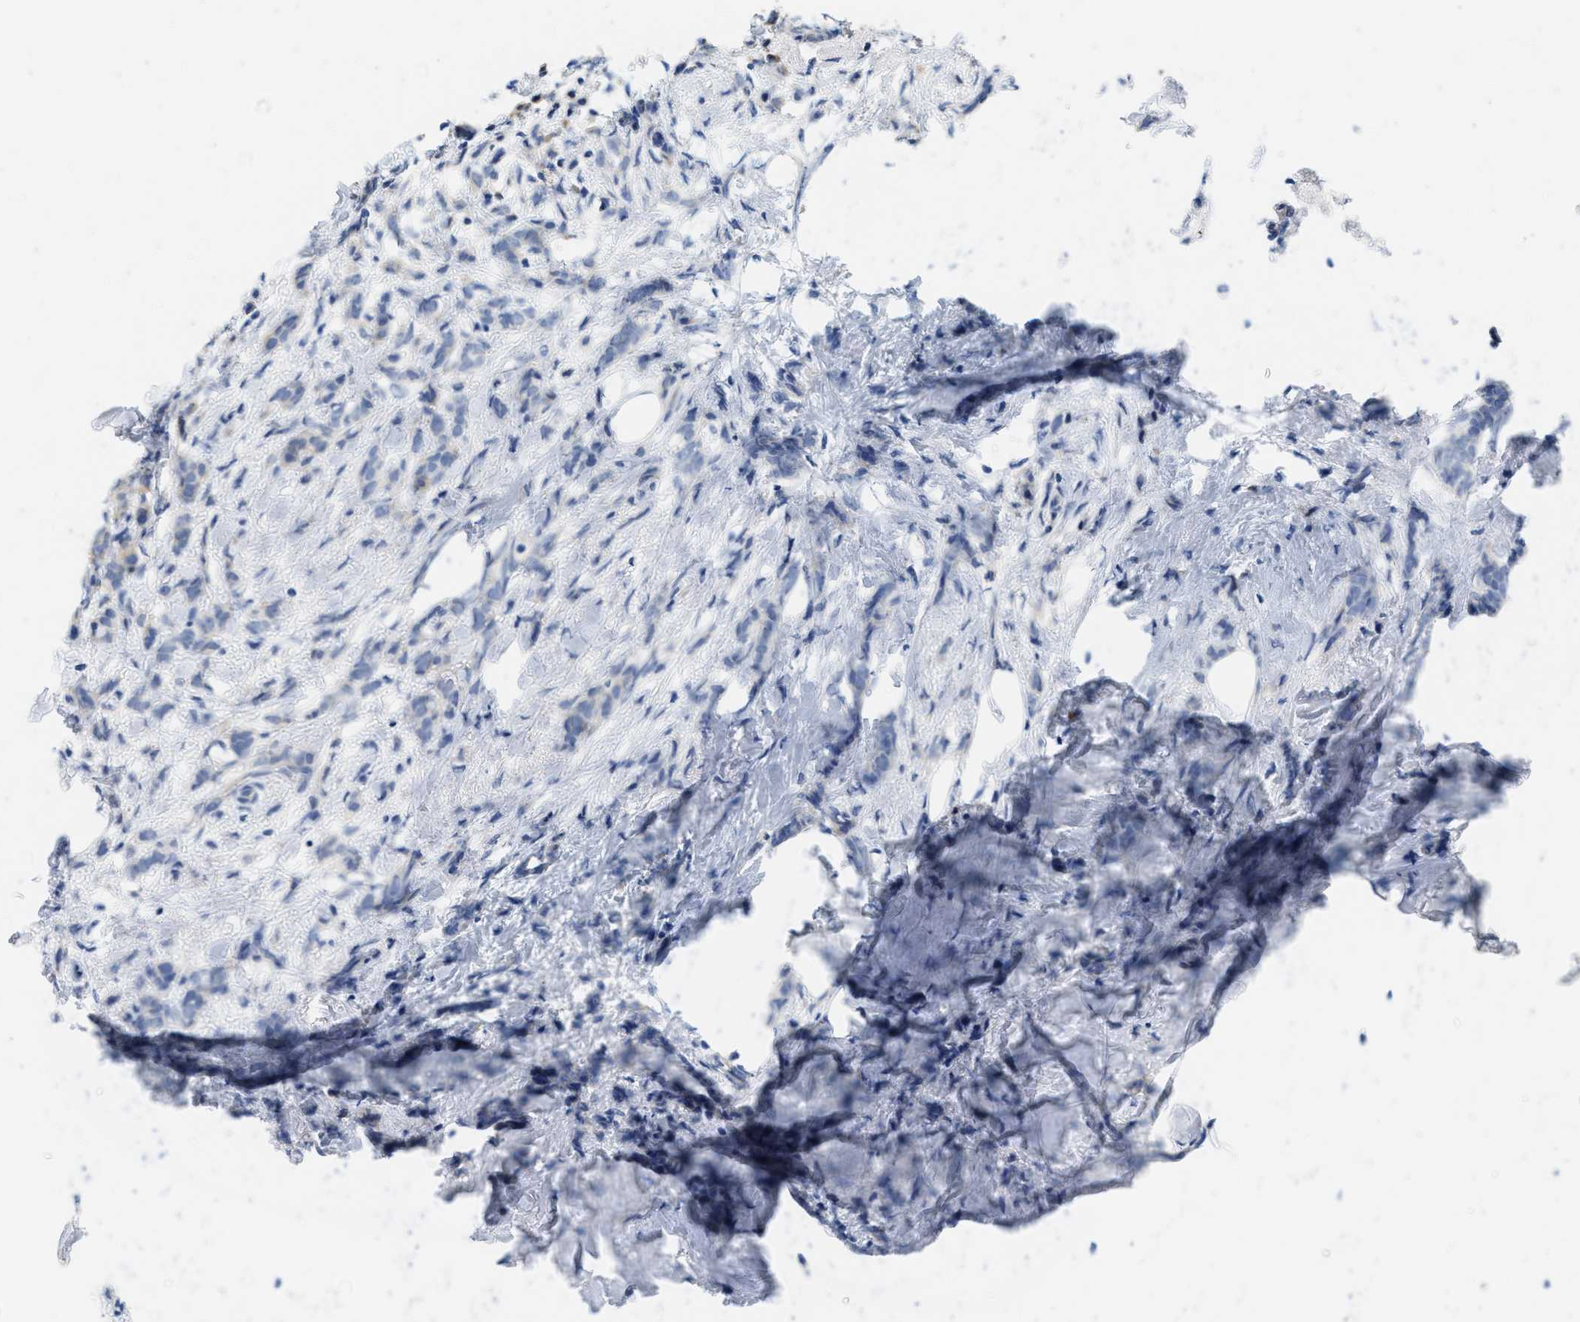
{"staining": {"intensity": "negative", "quantity": "none", "location": "none"}, "tissue": "breast cancer", "cell_type": "Tumor cells", "image_type": "cancer", "snomed": [{"axis": "morphology", "description": "Lobular carcinoma, in situ"}, {"axis": "morphology", "description": "Lobular carcinoma"}, {"axis": "topography", "description": "Breast"}], "caption": "Immunohistochemistry (IHC) of human breast lobular carcinoma in situ exhibits no staining in tumor cells.", "gene": "ABCB11", "patient": {"sex": "female", "age": 41}}